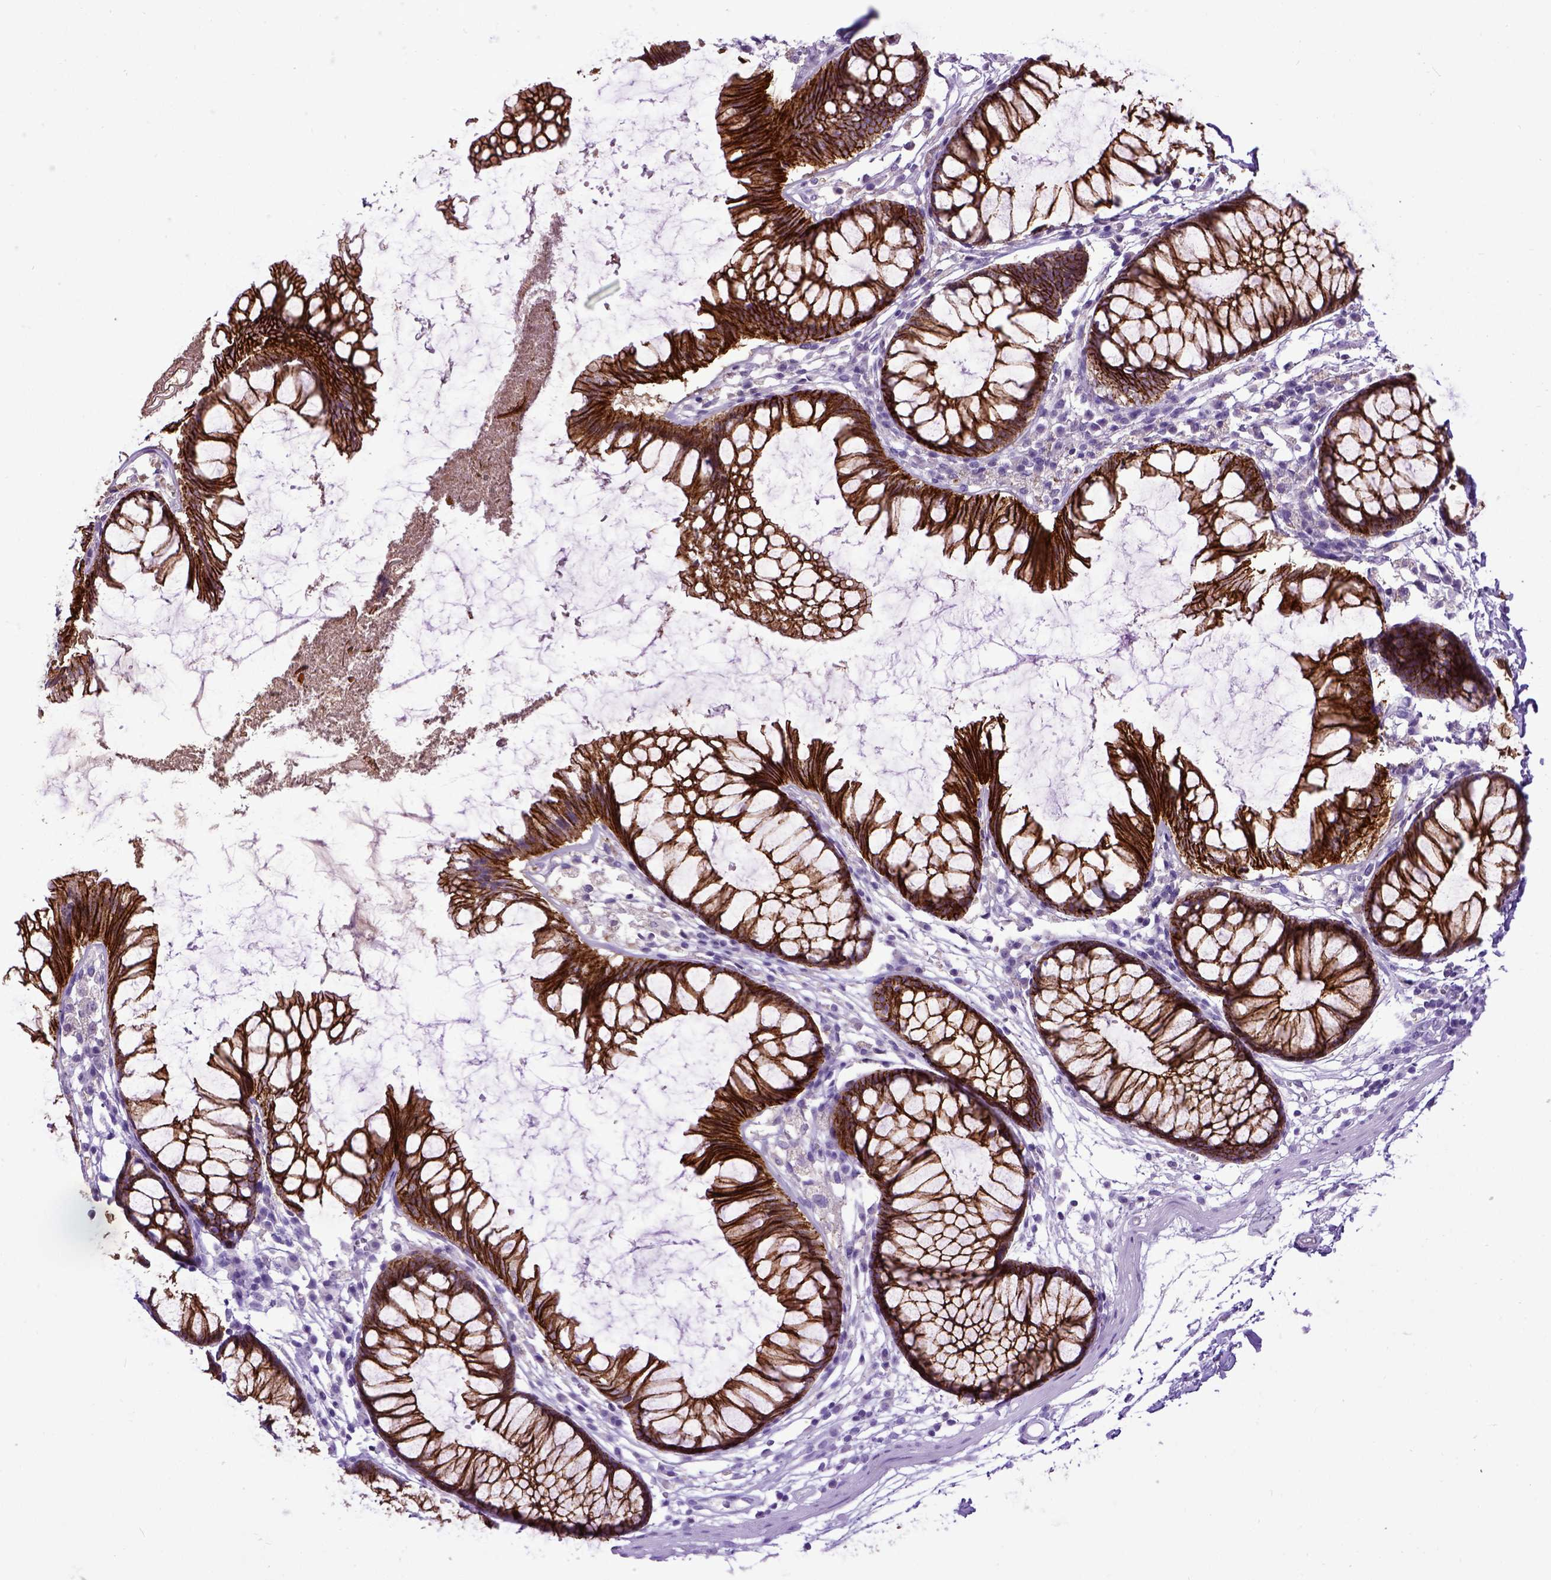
{"staining": {"intensity": "negative", "quantity": "none", "location": "none"}, "tissue": "colon", "cell_type": "Endothelial cells", "image_type": "normal", "snomed": [{"axis": "morphology", "description": "Normal tissue, NOS"}, {"axis": "morphology", "description": "Adenocarcinoma, NOS"}, {"axis": "topography", "description": "Colon"}], "caption": "DAB immunohistochemical staining of unremarkable colon reveals no significant expression in endothelial cells. (Brightfield microscopy of DAB IHC at high magnification).", "gene": "CDH1", "patient": {"sex": "male", "age": 65}}